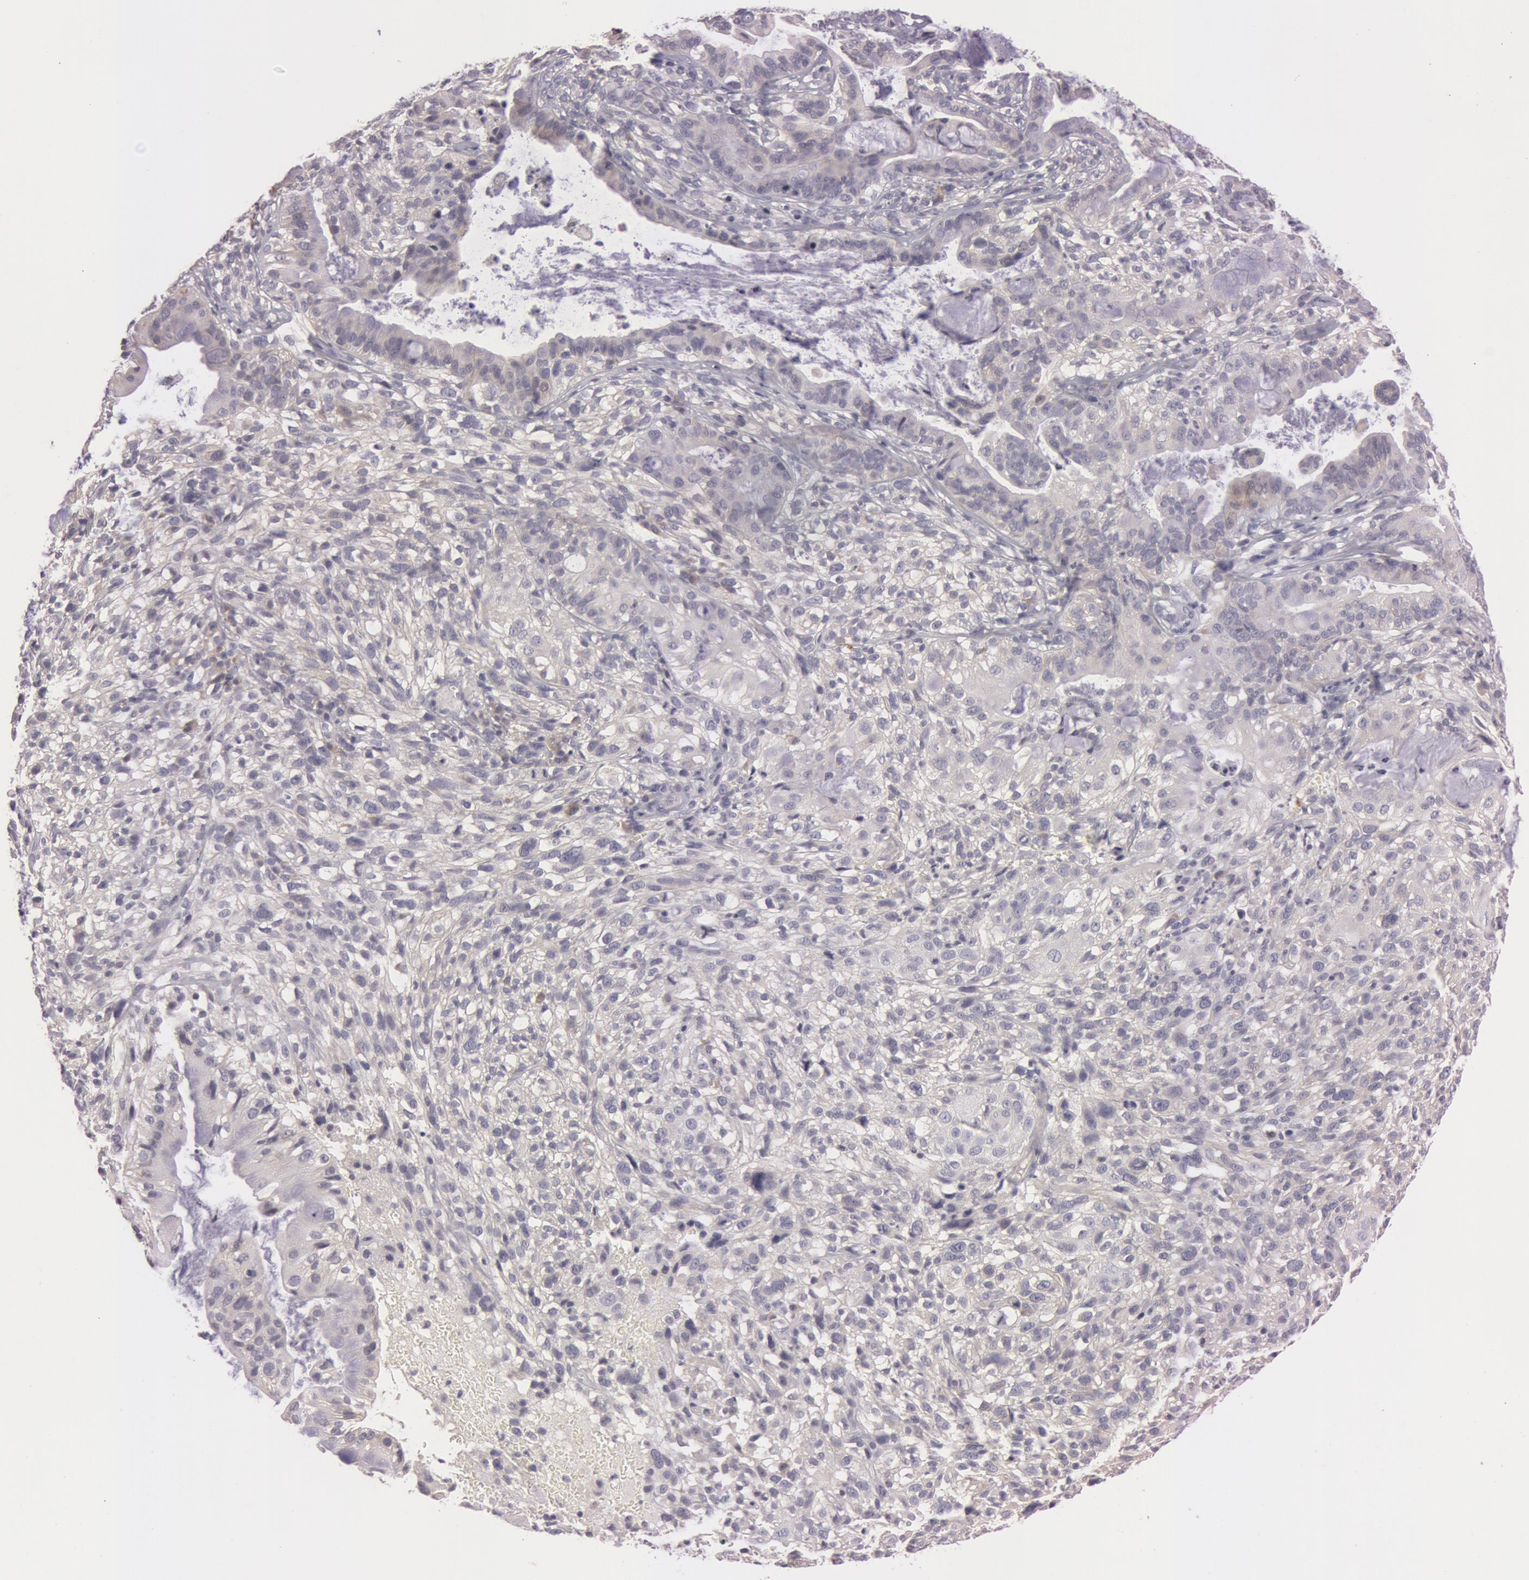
{"staining": {"intensity": "weak", "quantity": "<25%", "location": "cytoplasmic/membranous"}, "tissue": "cervical cancer", "cell_type": "Tumor cells", "image_type": "cancer", "snomed": [{"axis": "morphology", "description": "Adenocarcinoma, NOS"}, {"axis": "topography", "description": "Cervix"}], "caption": "Micrograph shows no protein staining in tumor cells of cervical cancer tissue.", "gene": "RALGAPA1", "patient": {"sex": "female", "age": 41}}